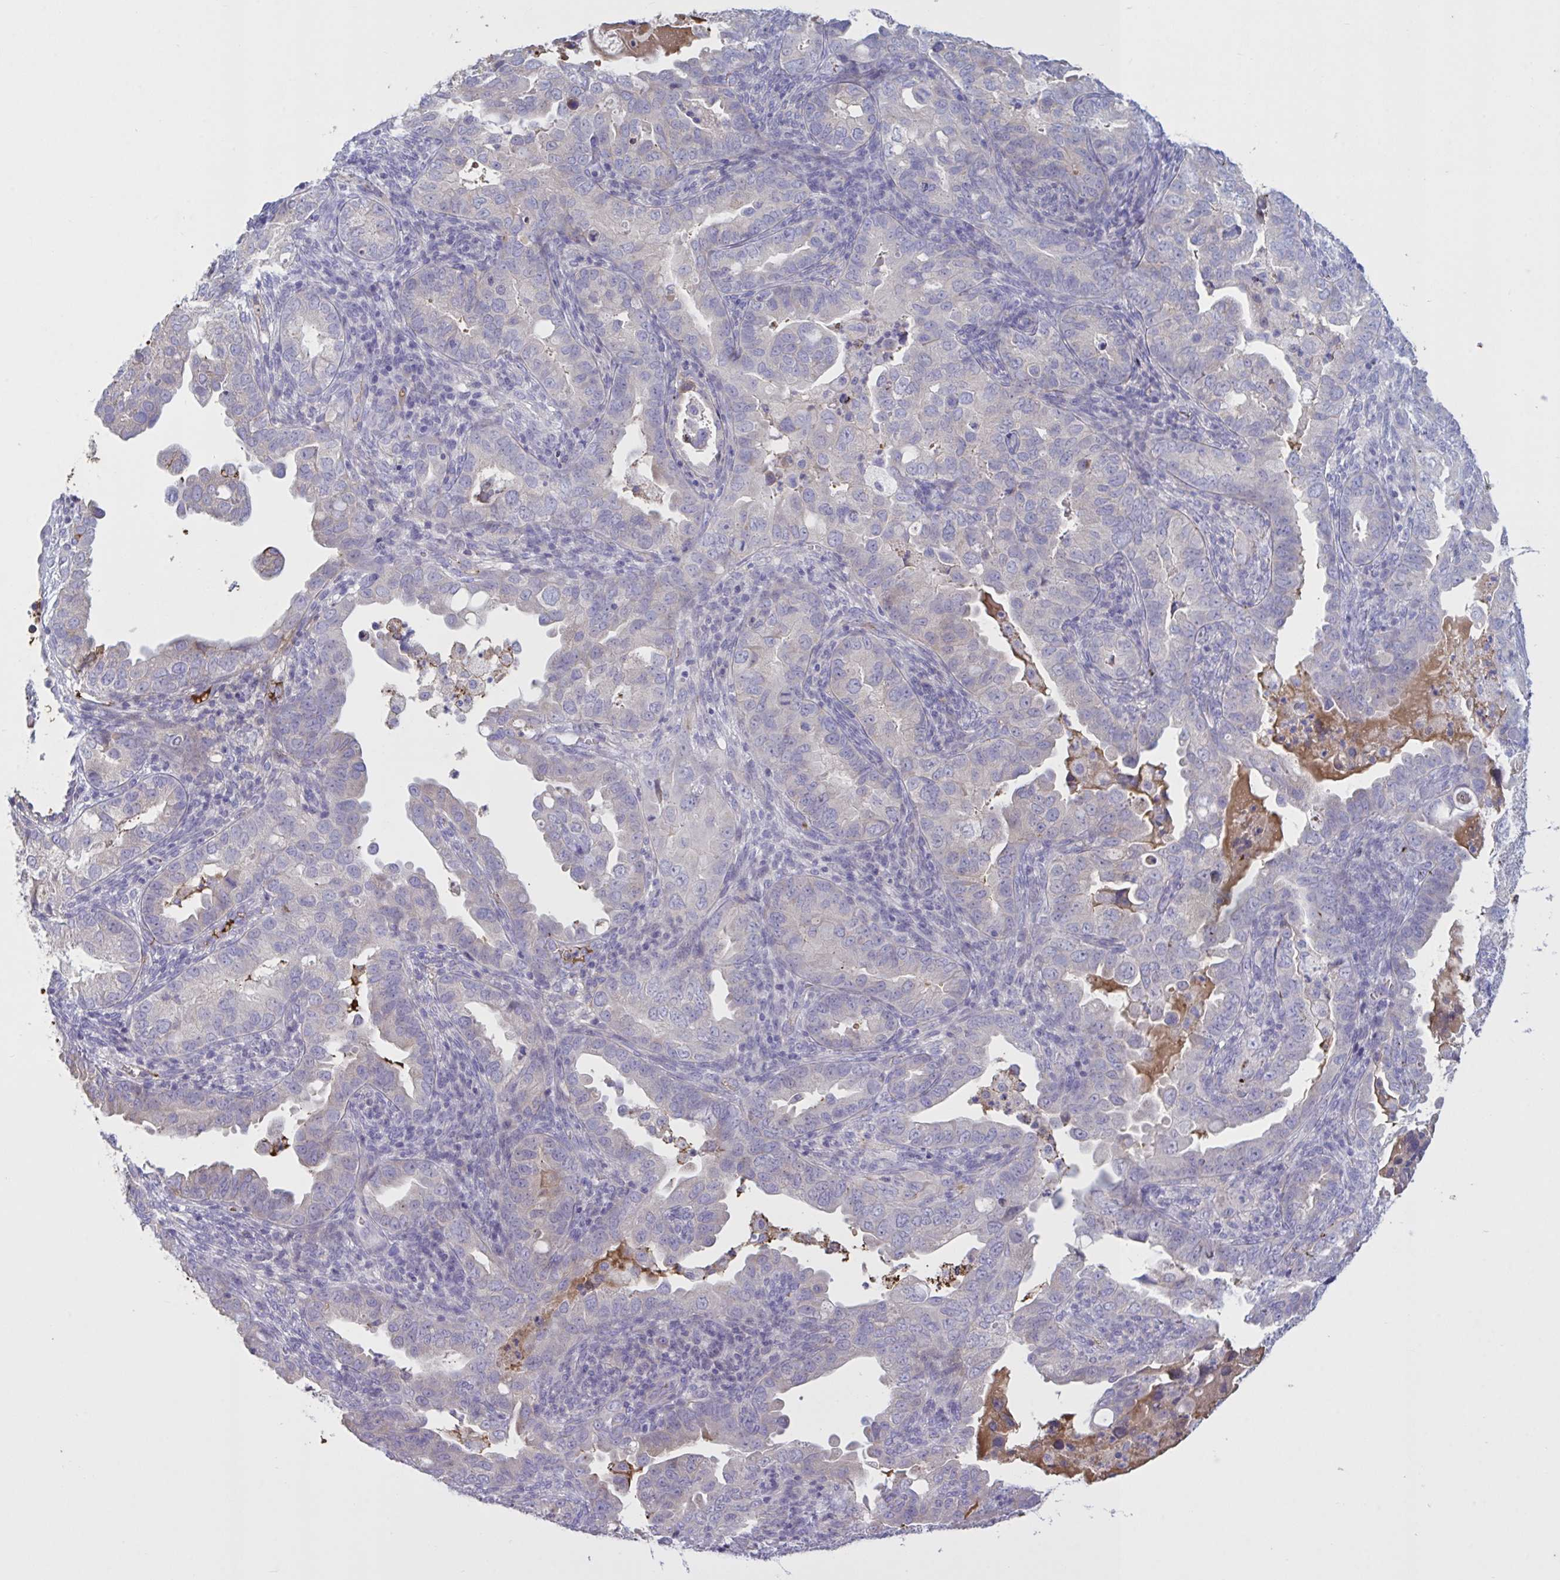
{"staining": {"intensity": "negative", "quantity": "none", "location": "none"}, "tissue": "endometrial cancer", "cell_type": "Tumor cells", "image_type": "cancer", "snomed": [{"axis": "morphology", "description": "Adenocarcinoma, NOS"}, {"axis": "topography", "description": "Endometrium"}], "caption": "Image shows no protein expression in tumor cells of endometrial cancer tissue.", "gene": "IL1R1", "patient": {"sex": "female", "age": 57}}